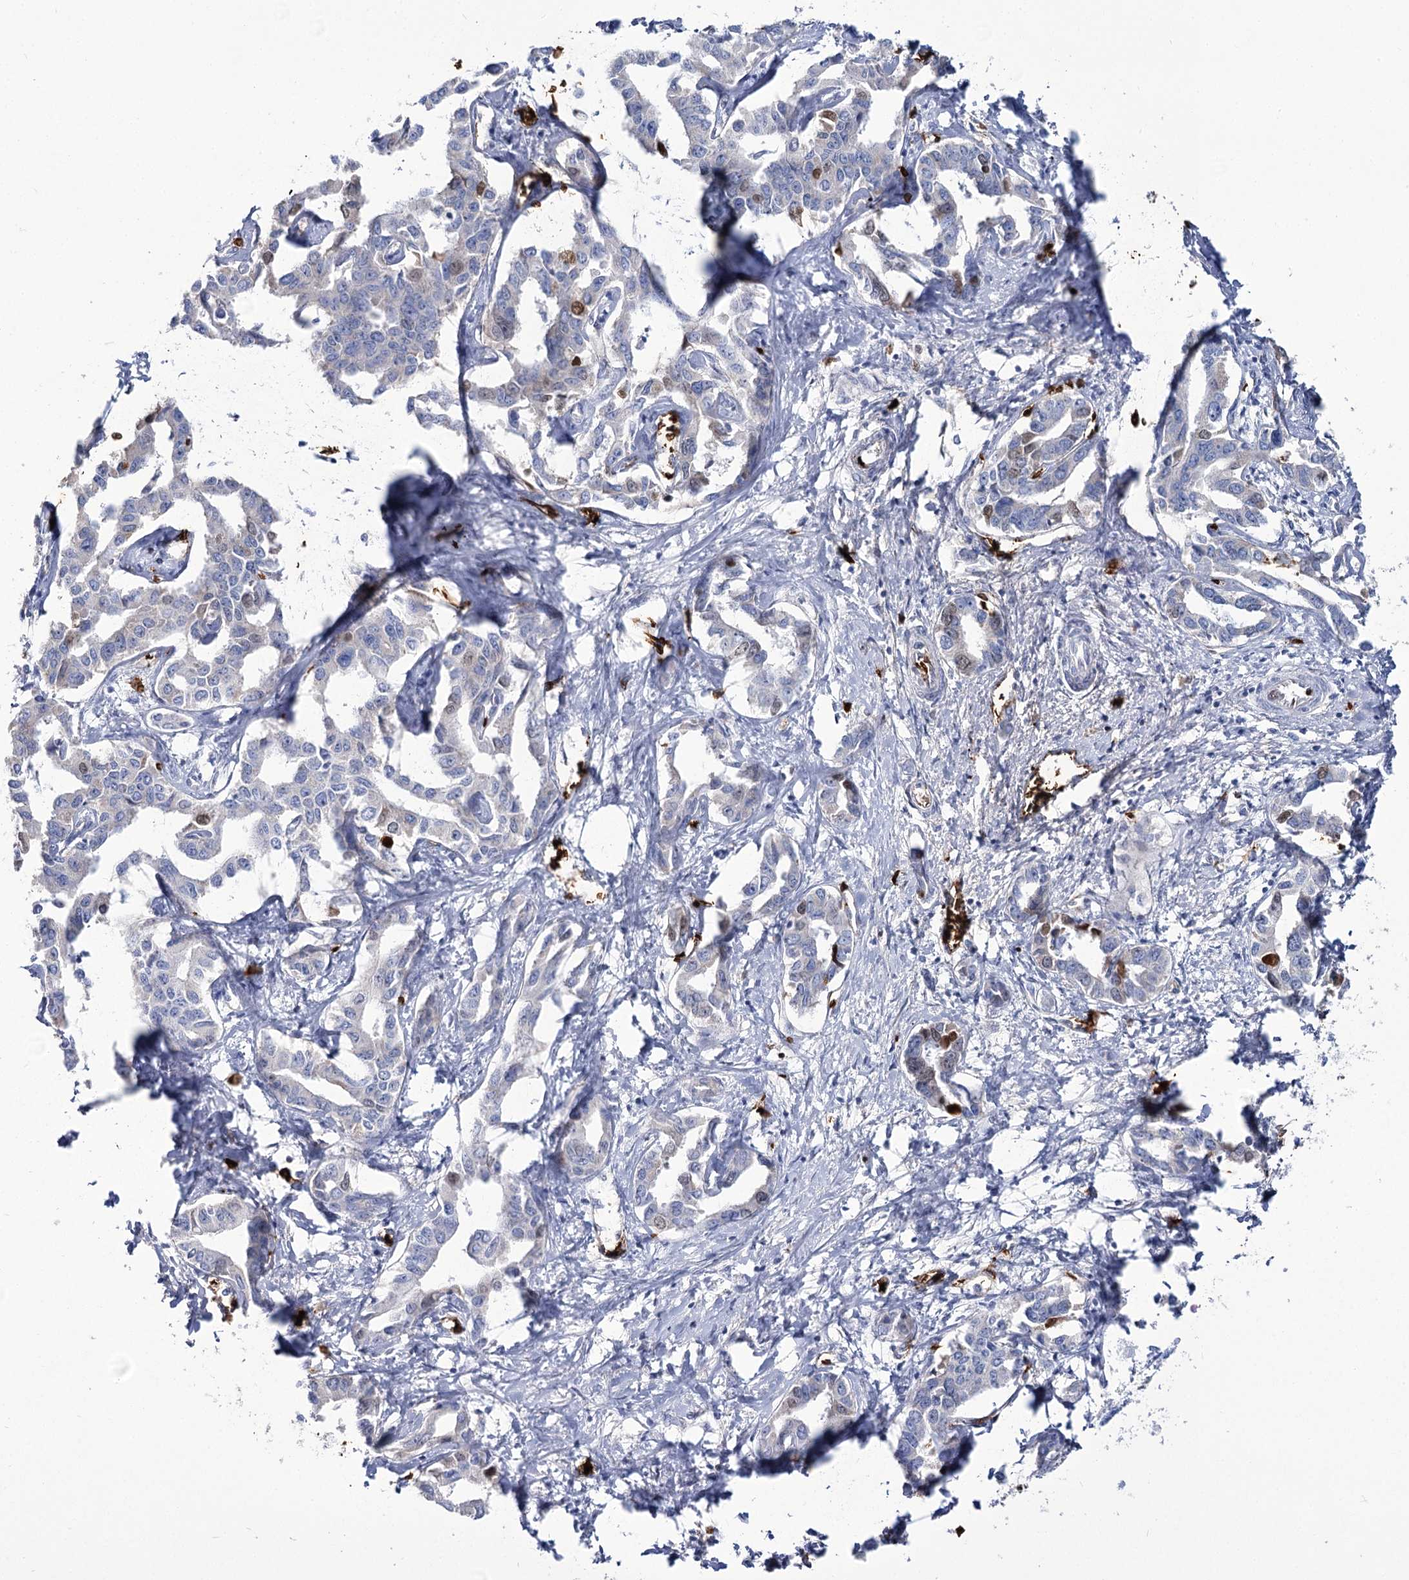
{"staining": {"intensity": "weak", "quantity": "<25%", "location": "nuclear"}, "tissue": "liver cancer", "cell_type": "Tumor cells", "image_type": "cancer", "snomed": [{"axis": "morphology", "description": "Cholangiocarcinoma"}, {"axis": "topography", "description": "Liver"}], "caption": "High power microscopy photomicrograph of an IHC micrograph of cholangiocarcinoma (liver), revealing no significant positivity in tumor cells.", "gene": "GBF1", "patient": {"sex": "male", "age": 59}}